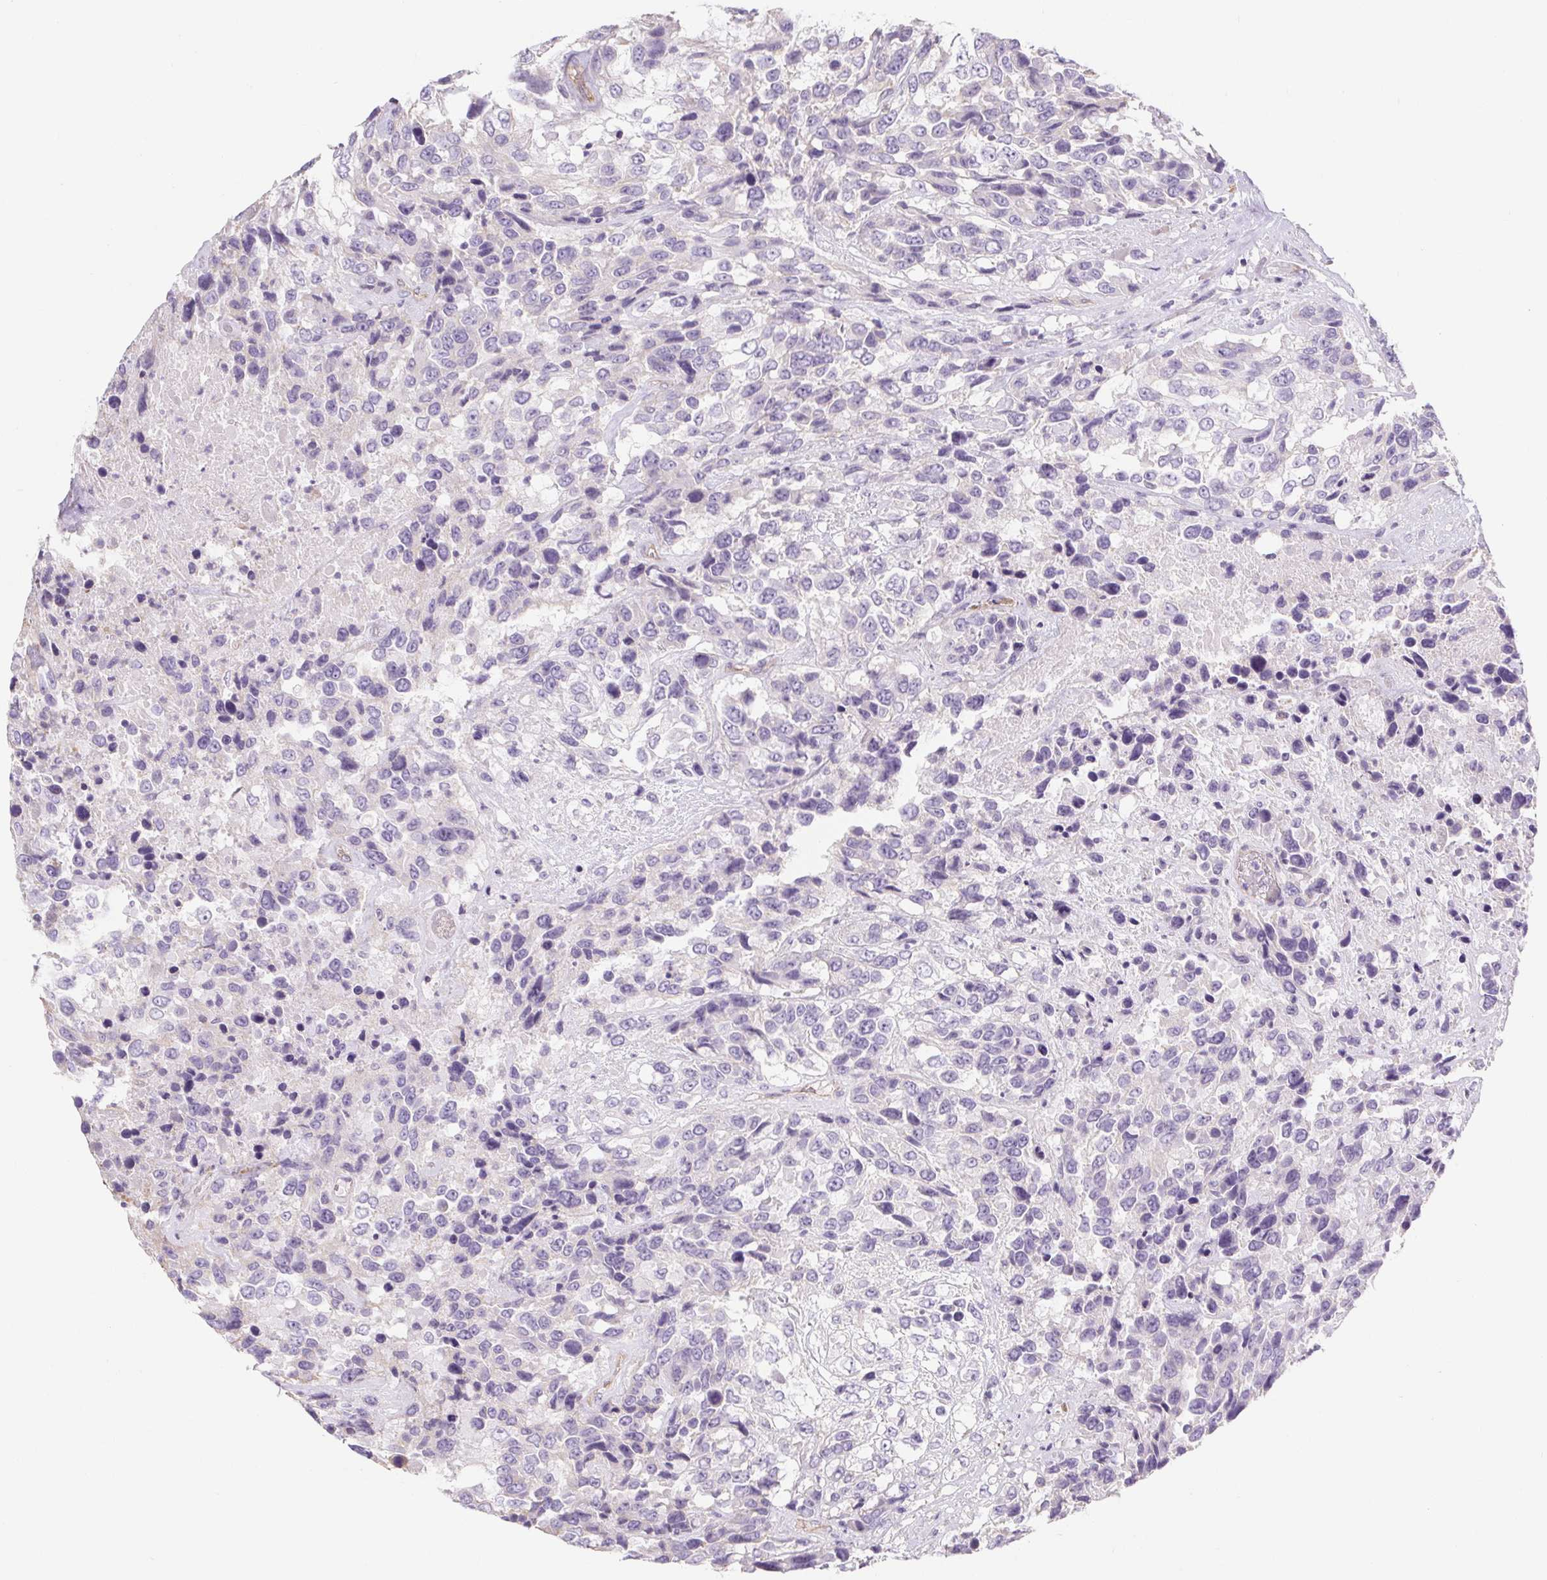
{"staining": {"intensity": "negative", "quantity": "none", "location": "none"}, "tissue": "urothelial cancer", "cell_type": "Tumor cells", "image_type": "cancer", "snomed": [{"axis": "morphology", "description": "Urothelial carcinoma, High grade"}, {"axis": "topography", "description": "Urinary bladder"}], "caption": "Urothelial cancer stained for a protein using immunohistochemistry (IHC) exhibits no staining tumor cells.", "gene": "BCAS1", "patient": {"sex": "female", "age": 70}}